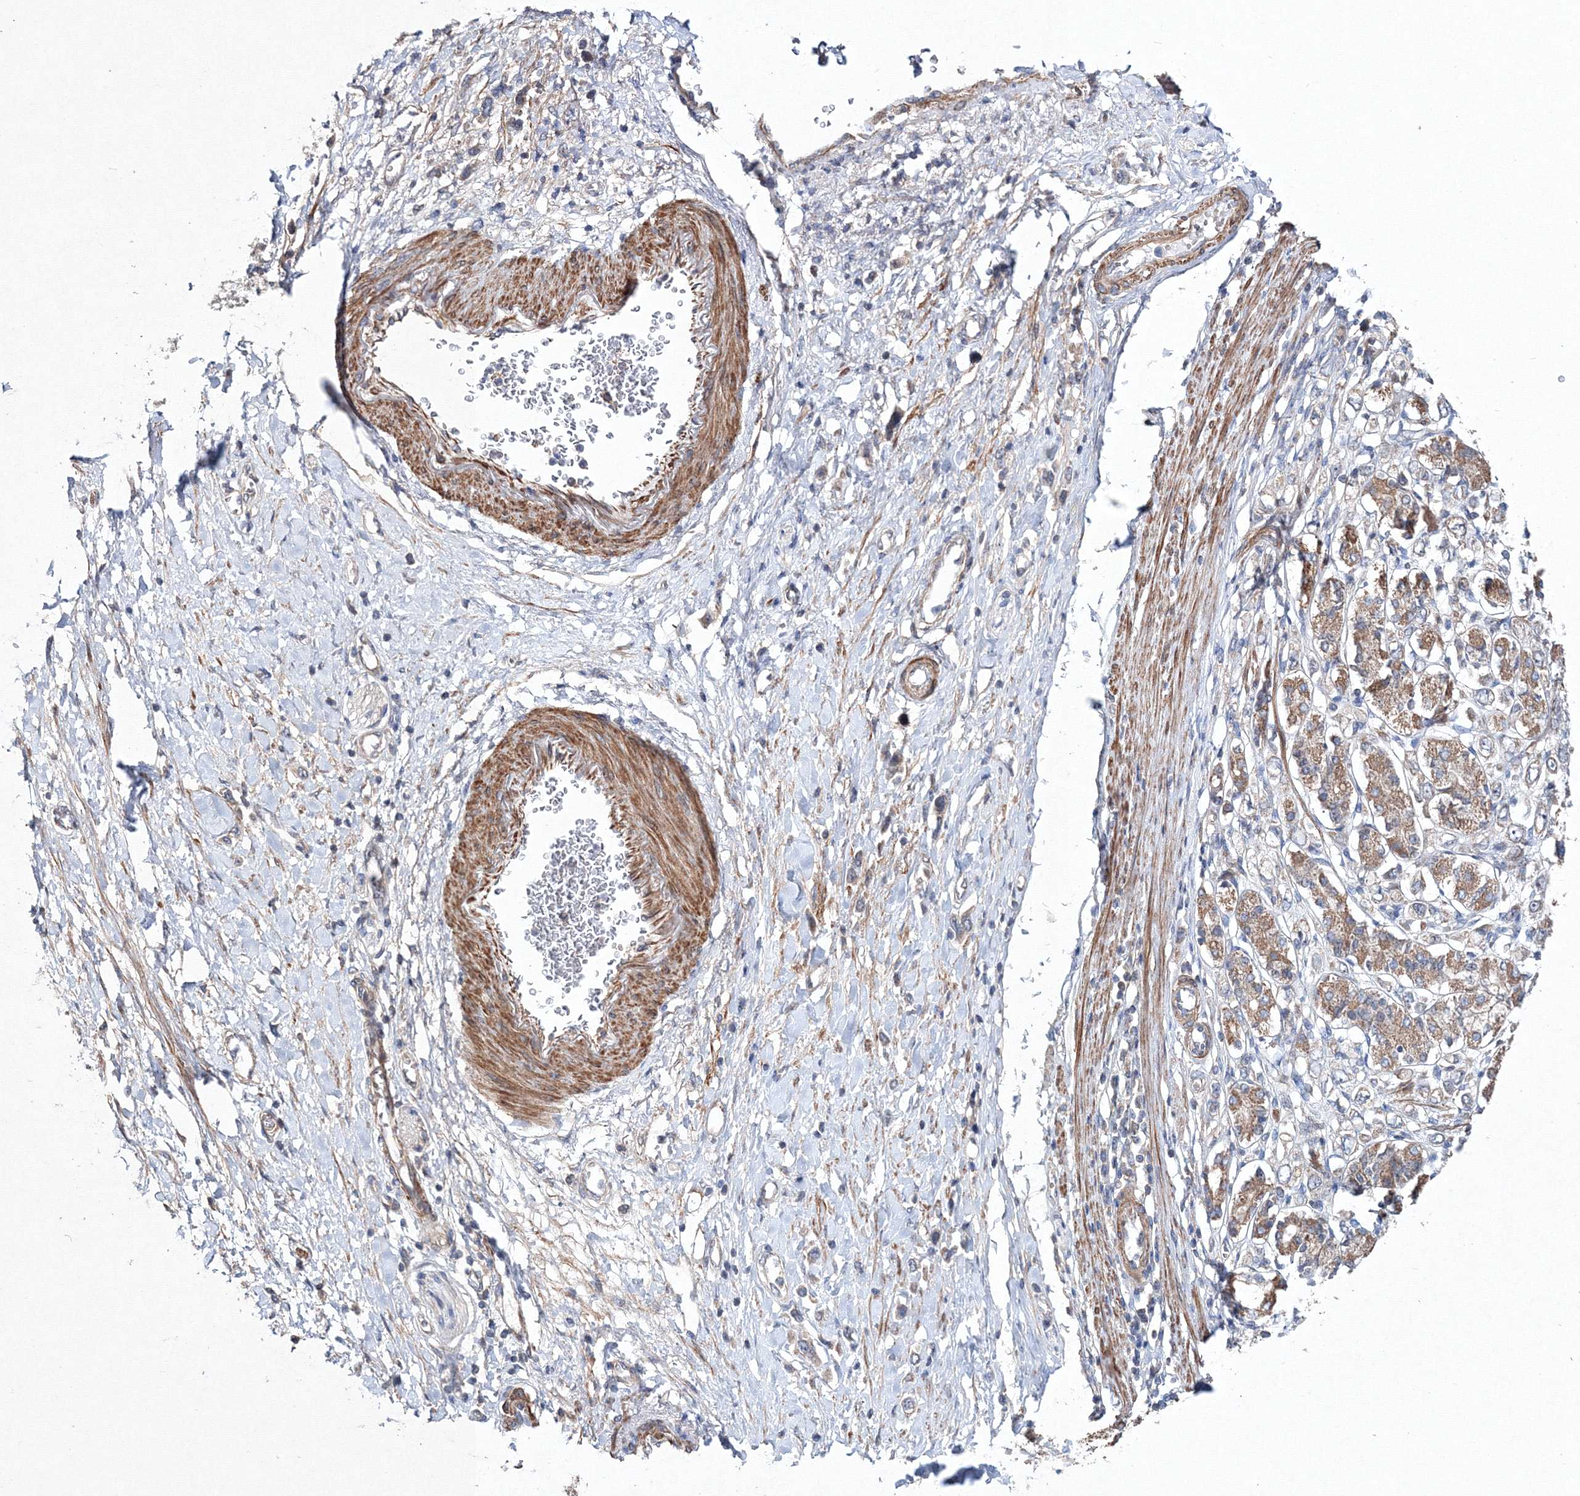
{"staining": {"intensity": "negative", "quantity": "none", "location": "none"}, "tissue": "stomach cancer", "cell_type": "Tumor cells", "image_type": "cancer", "snomed": [{"axis": "morphology", "description": "Adenocarcinoma, NOS"}, {"axis": "topography", "description": "Stomach"}], "caption": "DAB immunohistochemical staining of stomach cancer (adenocarcinoma) exhibits no significant positivity in tumor cells.", "gene": "PPP2R2B", "patient": {"sex": "female", "age": 65}}